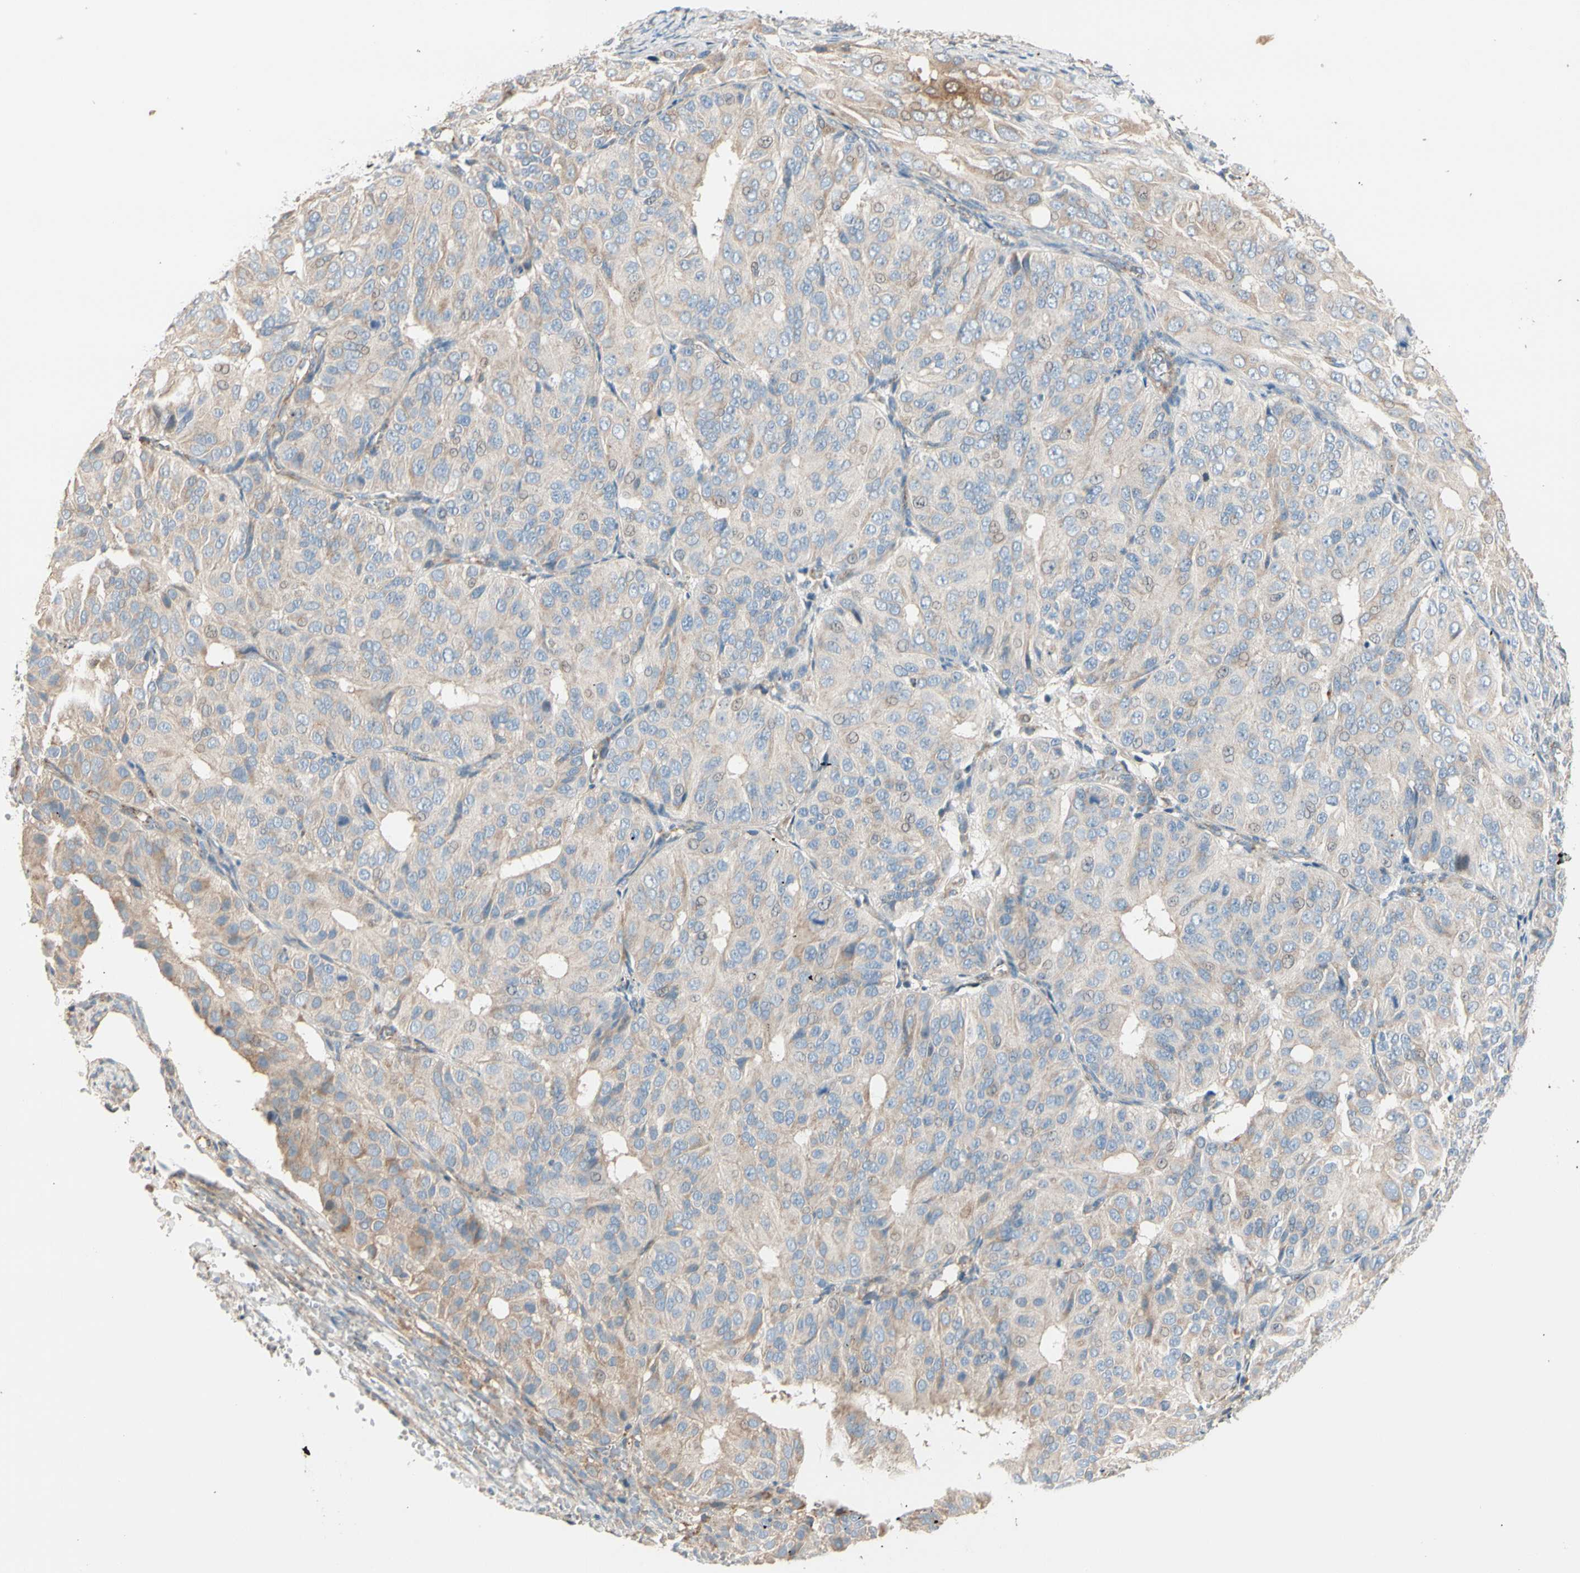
{"staining": {"intensity": "weak", "quantity": ">75%", "location": "cytoplasmic/membranous"}, "tissue": "ovarian cancer", "cell_type": "Tumor cells", "image_type": "cancer", "snomed": [{"axis": "morphology", "description": "Carcinoma, endometroid"}, {"axis": "topography", "description": "Ovary"}], "caption": "Weak cytoplasmic/membranous protein staining is appreciated in about >75% of tumor cells in ovarian cancer (endometroid carcinoma).", "gene": "EPHA3", "patient": {"sex": "female", "age": 51}}